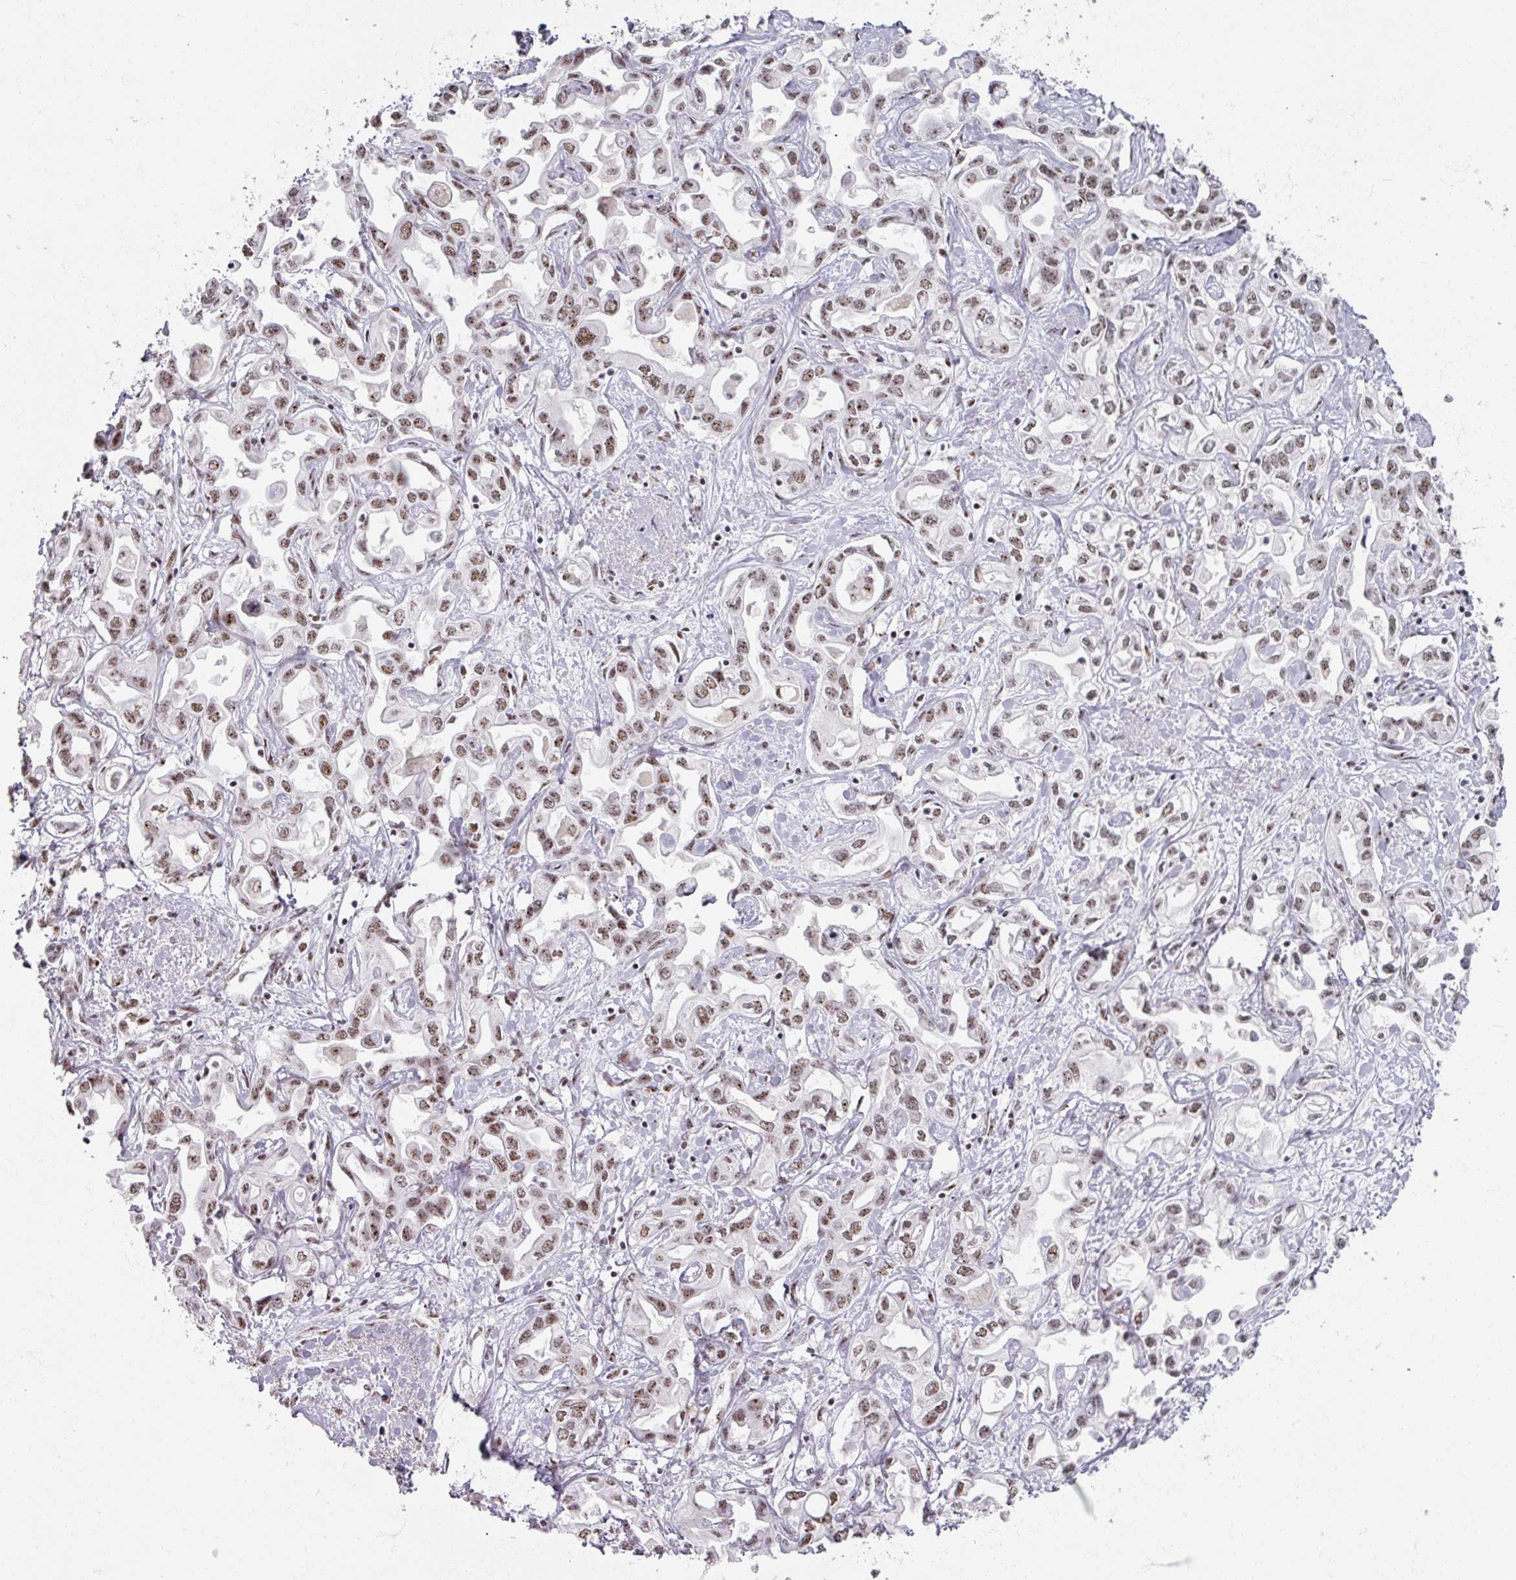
{"staining": {"intensity": "moderate", "quantity": ">75%", "location": "nuclear"}, "tissue": "liver cancer", "cell_type": "Tumor cells", "image_type": "cancer", "snomed": [{"axis": "morphology", "description": "Cholangiocarcinoma"}, {"axis": "topography", "description": "Liver"}], "caption": "Protein expression analysis of human liver cholangiocarcinoma reveals moderate nuclear positivity in about >75% of tumor cells.", "gene": "ADAR", "patient": {"sex": "female", "age": 64}}